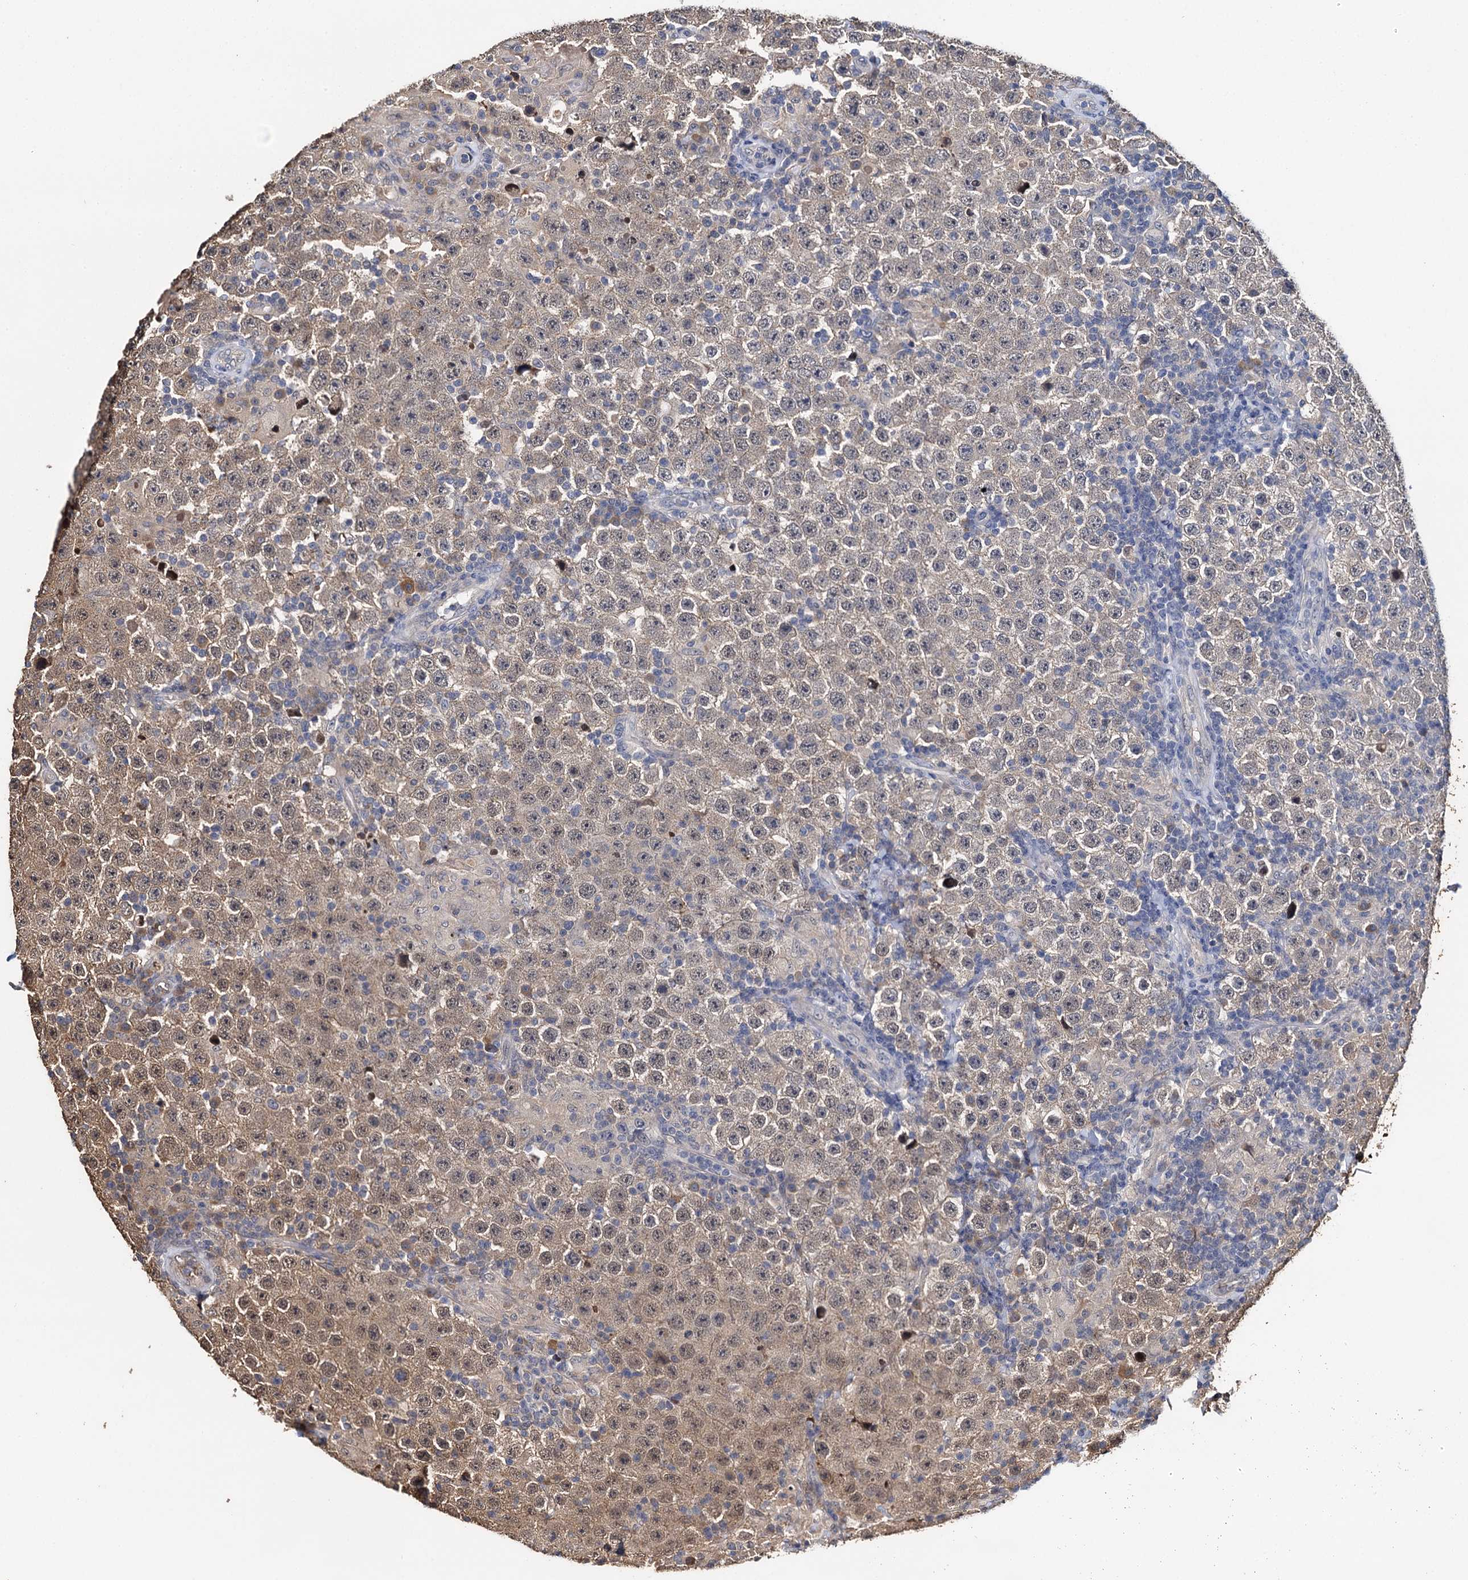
{"staining": {"intensity": "moderate", "quantity": "25%-75%", "location": "cytoplasmic/membranous,nuclear"}, "tissue": "testis cancer", "cell_type": "Tumor cells", "image_type": "cancer", "snomed": [{"axis": "morphology", "description": "Normal tissue, NOS"}, {"axis": "morphology", "description": "Urothelial carcinoma, High grade"}, {"axis": "morphology", "description": "Seminoma, NOS"}, {"axis": "morphology", "description": "Carcinoma, Embryonal, NOS"}, {"axis": "topography", "description": "Urinary bladder"}, {"axis": "topography", "description": "Testis"}], "caption": "Immunohistochemical staining of human testis embryonal carcinoma shows medium levels of moderate cytoplasmic/membranous and nuclear protein positivity in about 25%-75% of tumor cells.", "gene": "SLC46A3", "patient": {"sex": "male", "age": 41}}